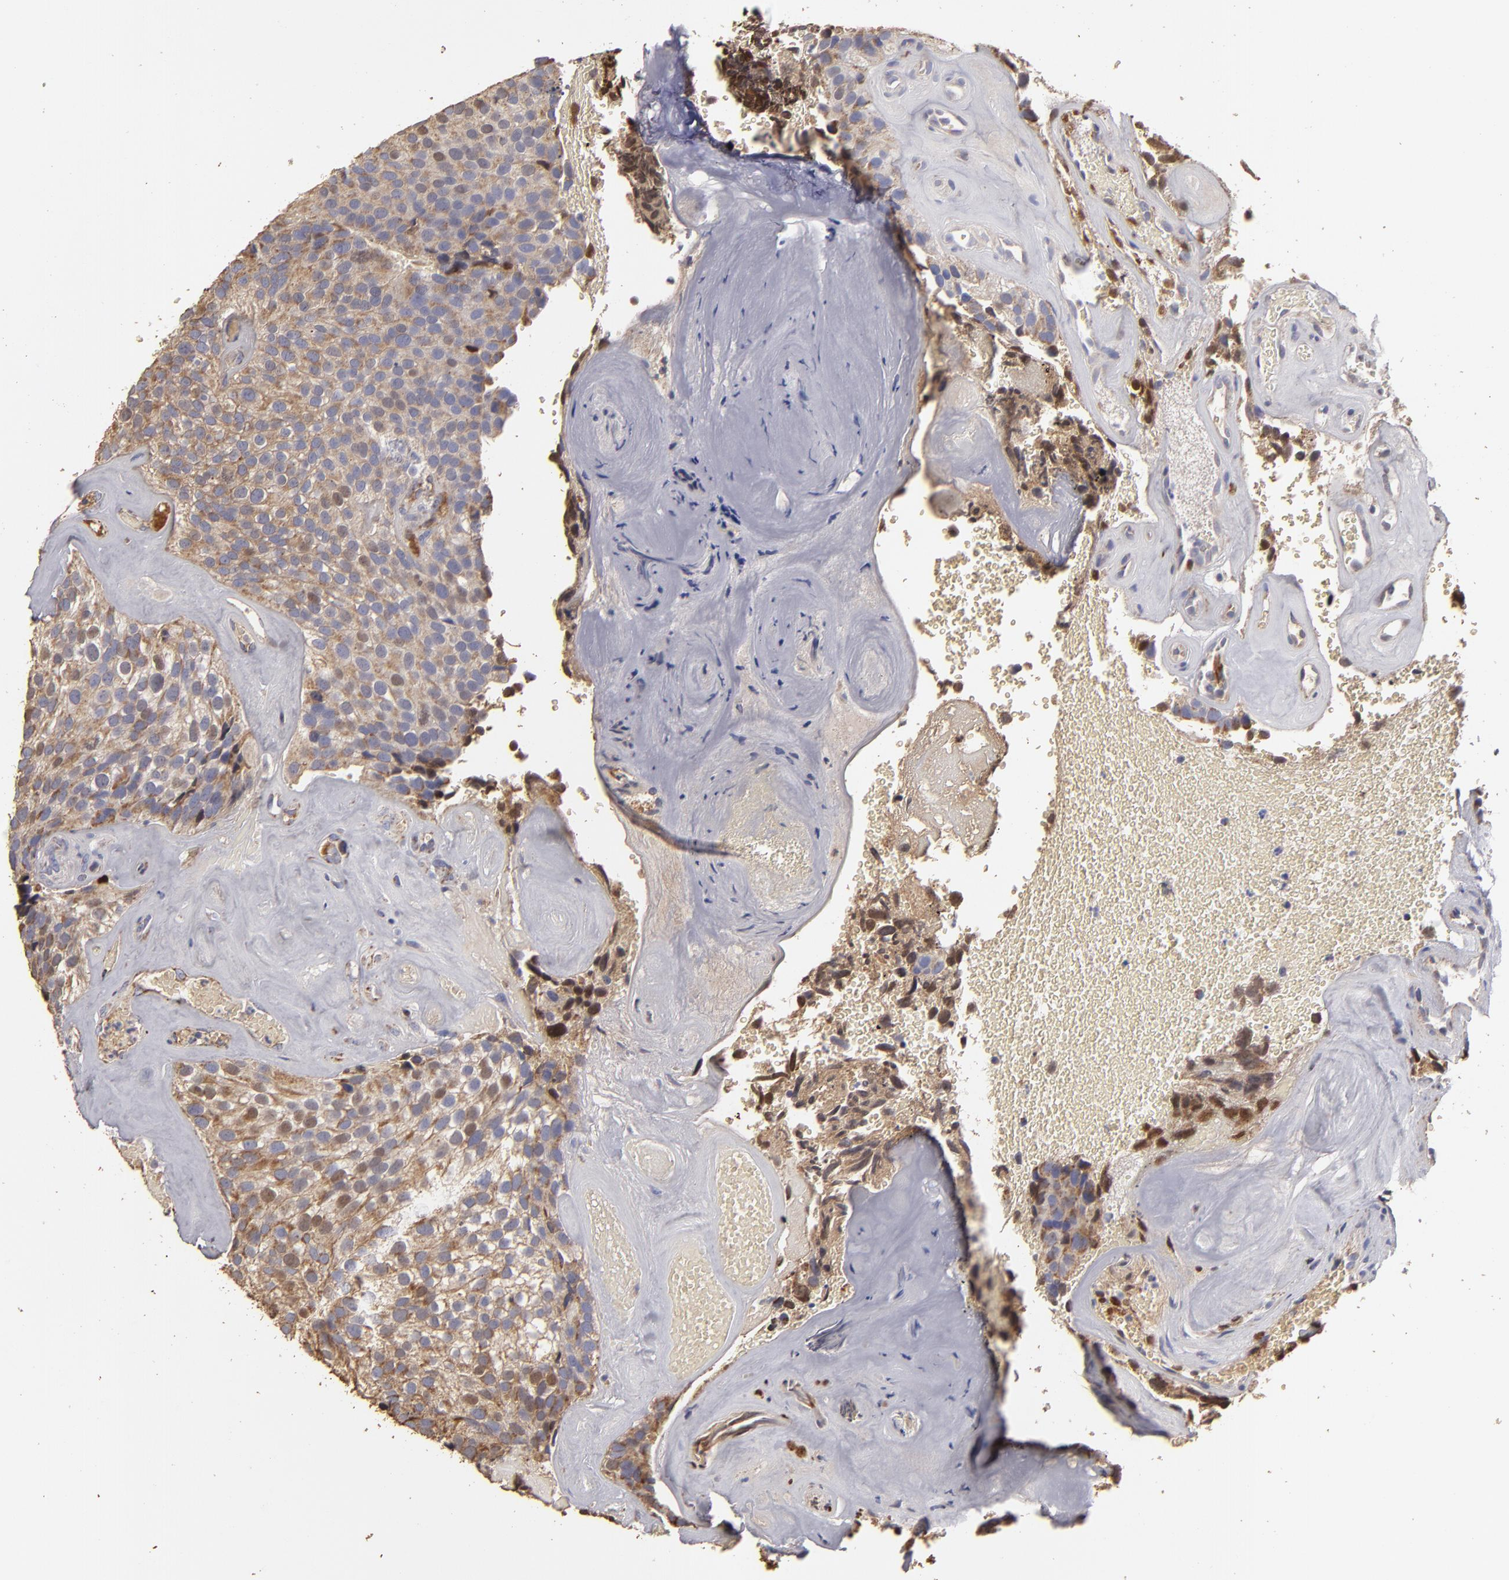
{"staining": {"intensity": "moderate", "quantity": ">75%", "location": "cytoplasmic/membranous"}, "tissue": "urothelial cancer", "cell_type": "Tumor cells", "image_type": "cancer", "snomed": [{"axis": "morphology", "description": "Urothelial carcinoma, High grade"}, {"axis": "topography", "description": "Urinary bladder"}], "caption": "Immunohistochemical staining of human urothelial cancer shows medium levels of moderate cytoplasmic/membranous positivity in approximately >75% of tumor cells. (Stains: DAB in brown, nuclei in blue, Microscopy: brightfield microscopy at high magnification).", "gene": "CFB", "patient": {"sex": "male", "age": 72}}